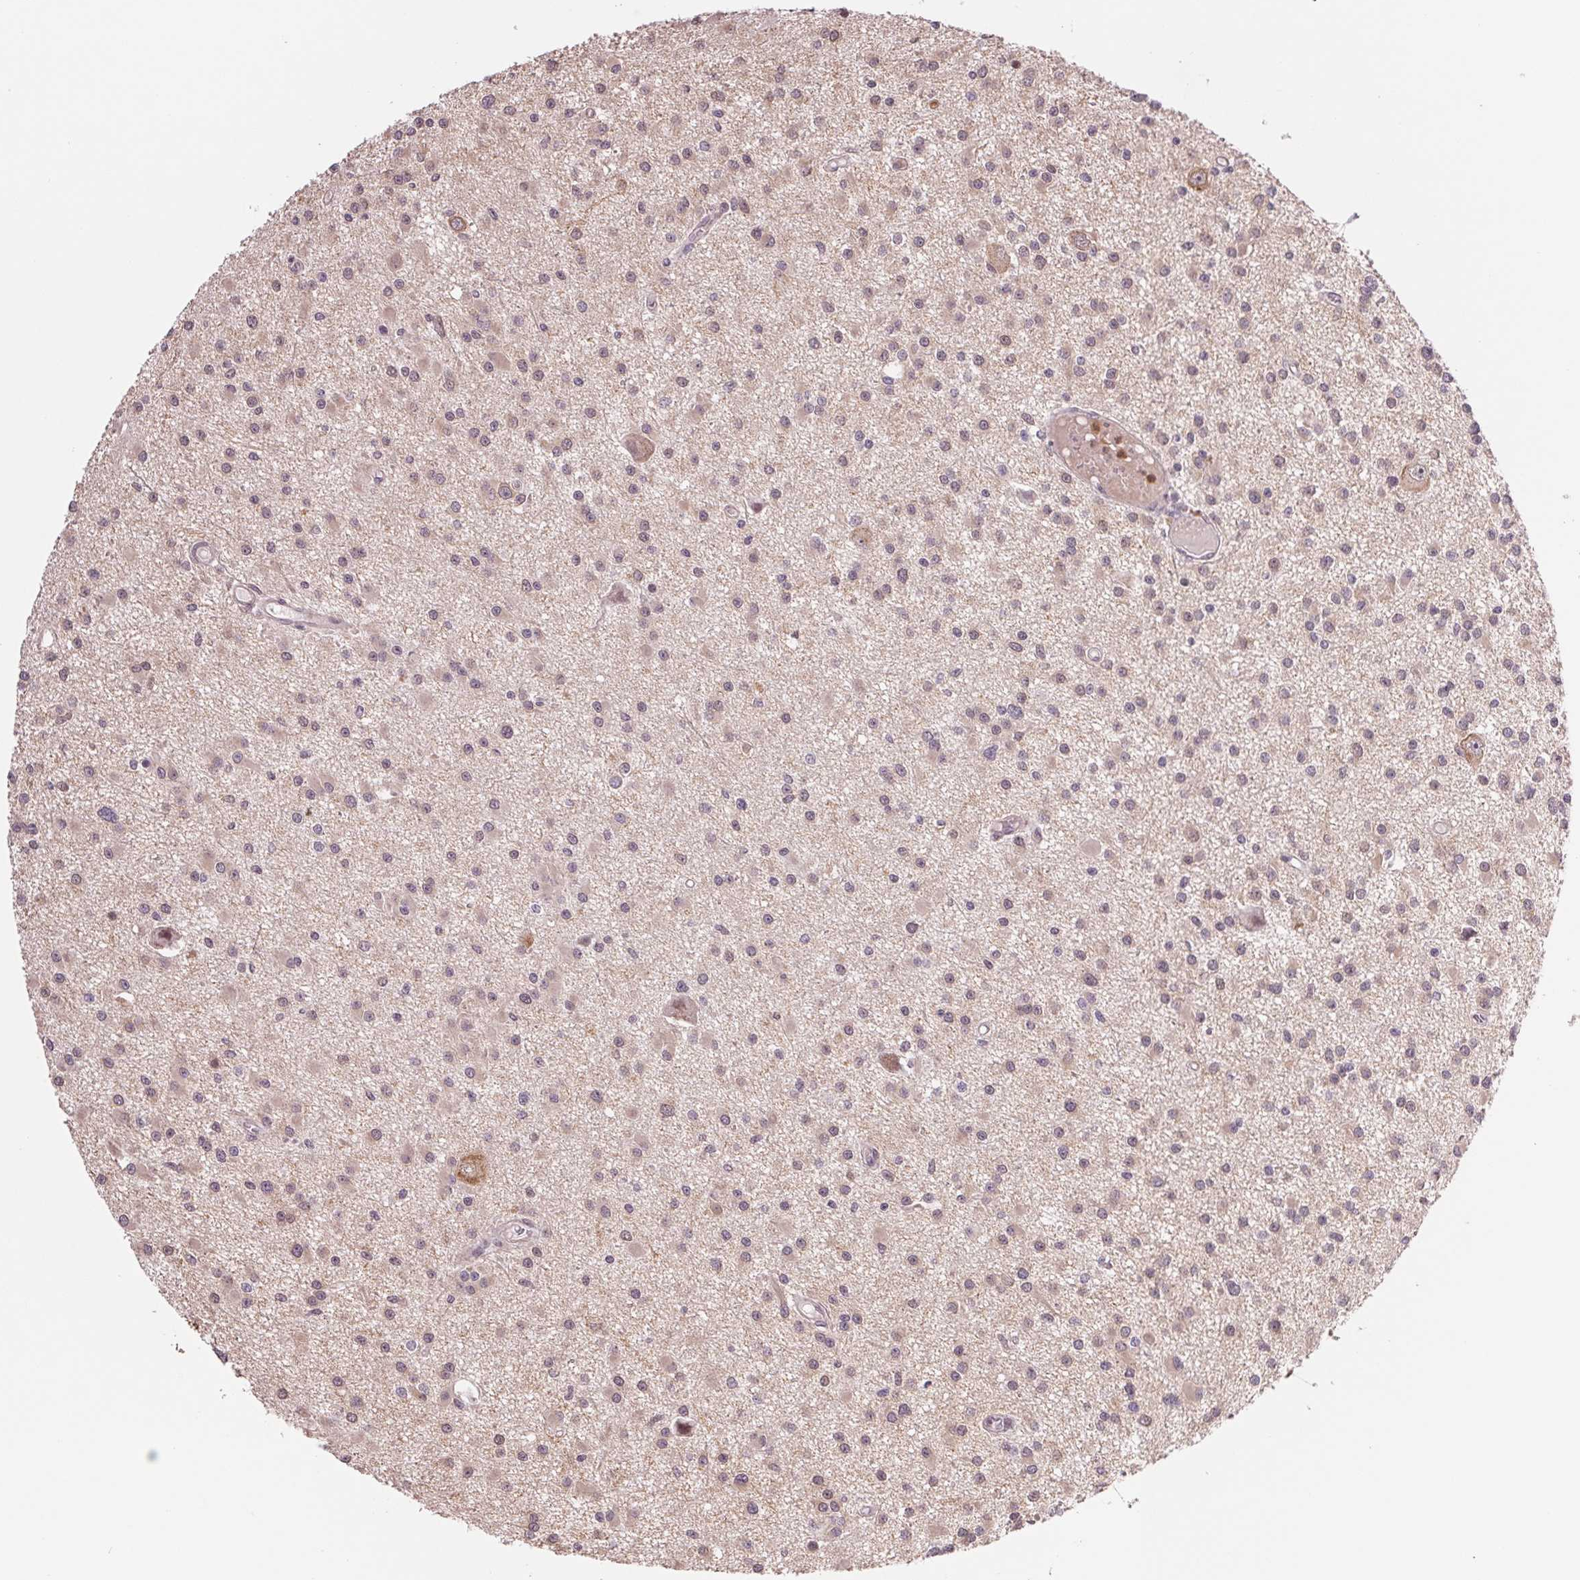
{"staining": {"intensity": "negative", "quantity": "none", "location": "none"}, "tissue": "glioma", "cell_type": "Tumor cells", "image_type": "cancer", "snomed": [{"axis": "morphology", "description": "Glioma, malignant, High grade"}, {"axis": "topography", "description": "Brain"}], "caption": "High-grade glioma (malignant) stained for a protein using immunohistochemistry displays no expression tumor cells.", "gene": "CDC123", "patient": {"sex": "male", "age": 54}}